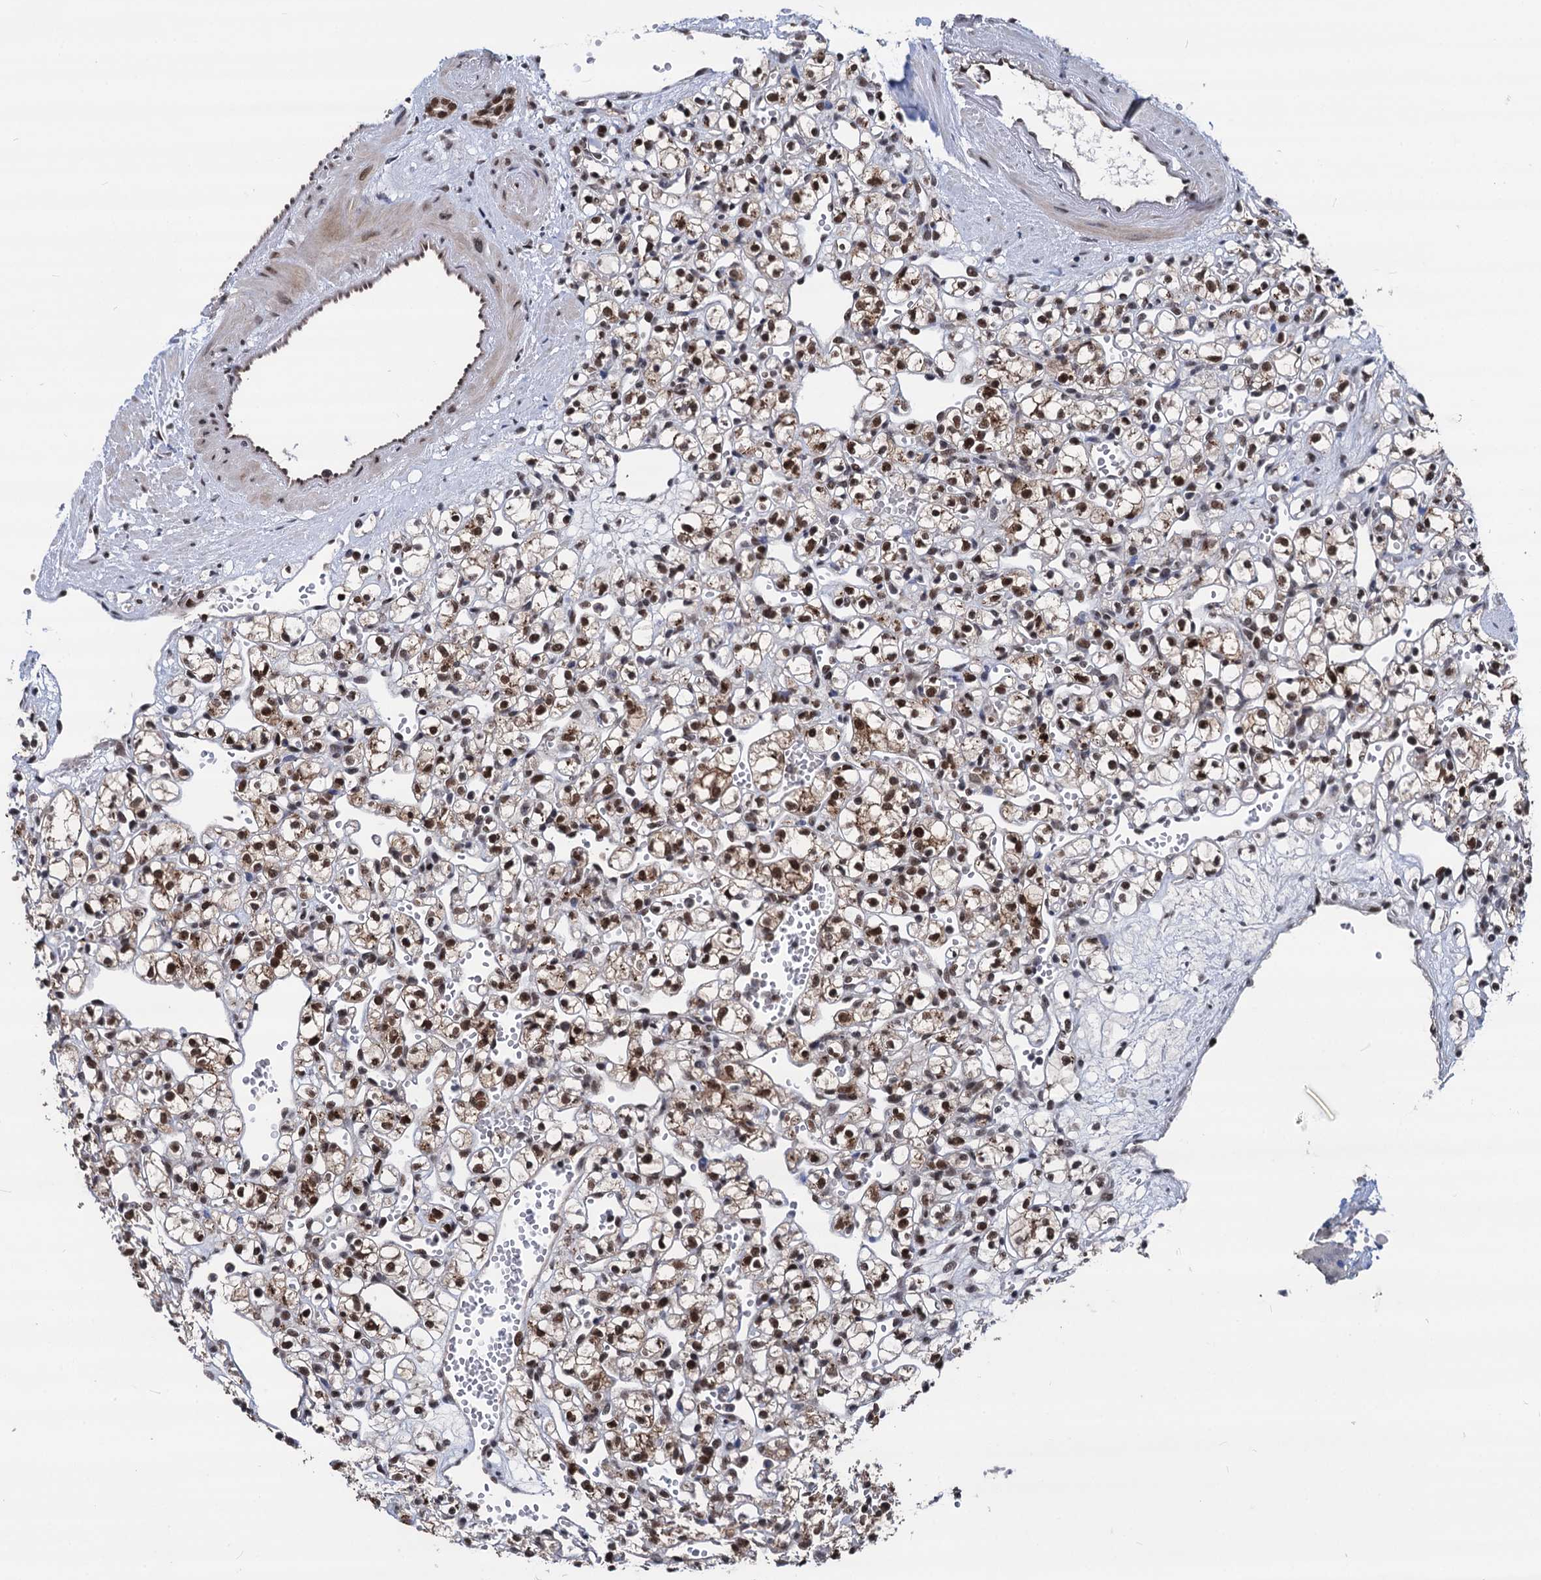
{"staining": {"intensity": "moderate", "quantity": ">75%", "location": "cytoplasmic/membranous,nuclear"}, "tissue": "renal cancer", "cell_type": "Tumor cells", "image_type": "cancer", "snomed": [{"axis": "morphology", "description": "Adenocarcinoma, NOS"}, {"axis": "topography", "description": "Kidney"}], "caption": "This micrograph exhibits immunohistochemistry staining of human renal cancer, with medium moderate cytoplasmic/membranous and nuclear expression in approximately >75% of tumor cells.", "gene": "GALNT11", "patient": {"sex": "female", "age": 59}}